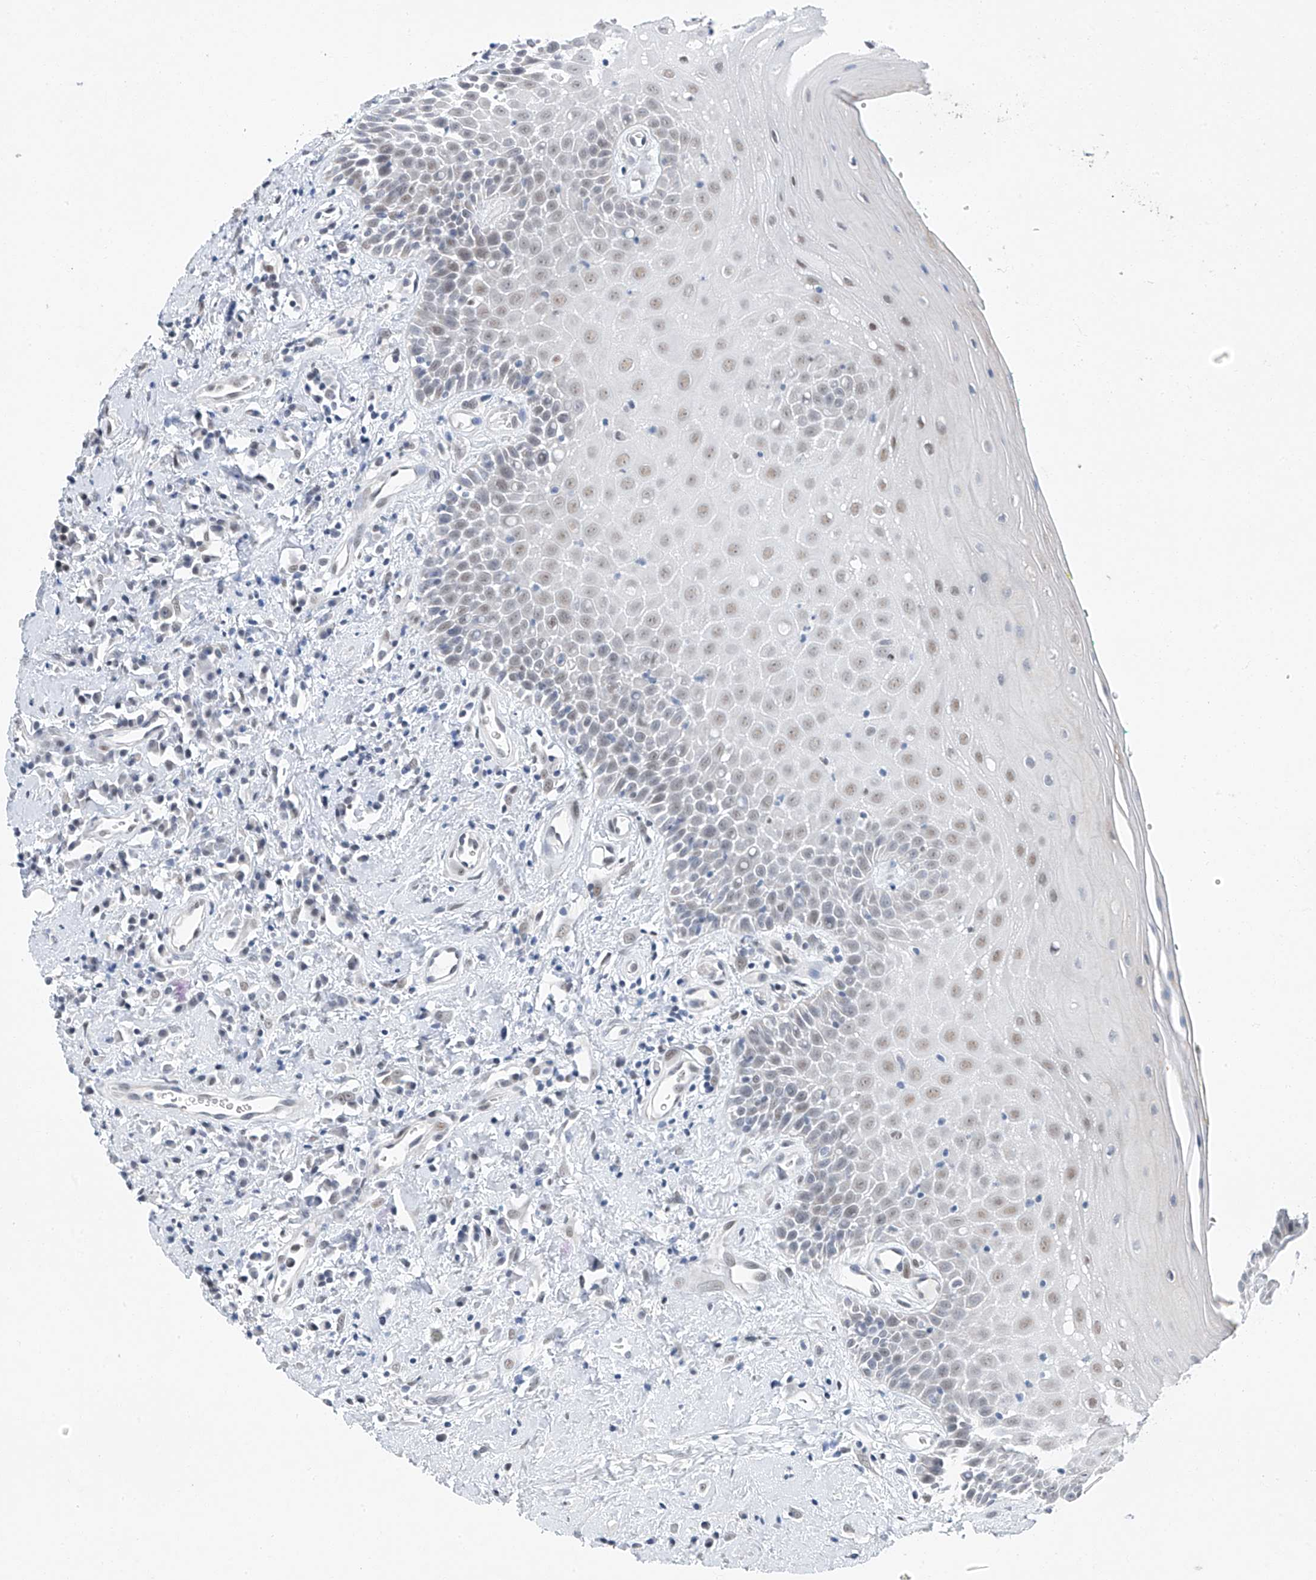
{"staining": {"intensity": "moderate", "quantity": "25%-75%", "location": "nuclear"}, "tissue": "oral mucosa", "cell_type": "Squamous epithelial cells", "image_type": "normal", "snomed": [{"axis": "morphology", "description": "Normal tissue, NOS"}, {"axis": "morphology", "description": "Squamous cell carcinoma, NOS"}, {"axis": "topography", "description": "Oral tissue"}, {"axis": "topography", "description": "Head-Neck"}], "caption": "A histopathology image of oral mucosa stained for a protein shows moderate nuclear brown staining in squamous epithelial cells.", "gene": "TAF8", "patient": {"sex": "female", "age": 70}}